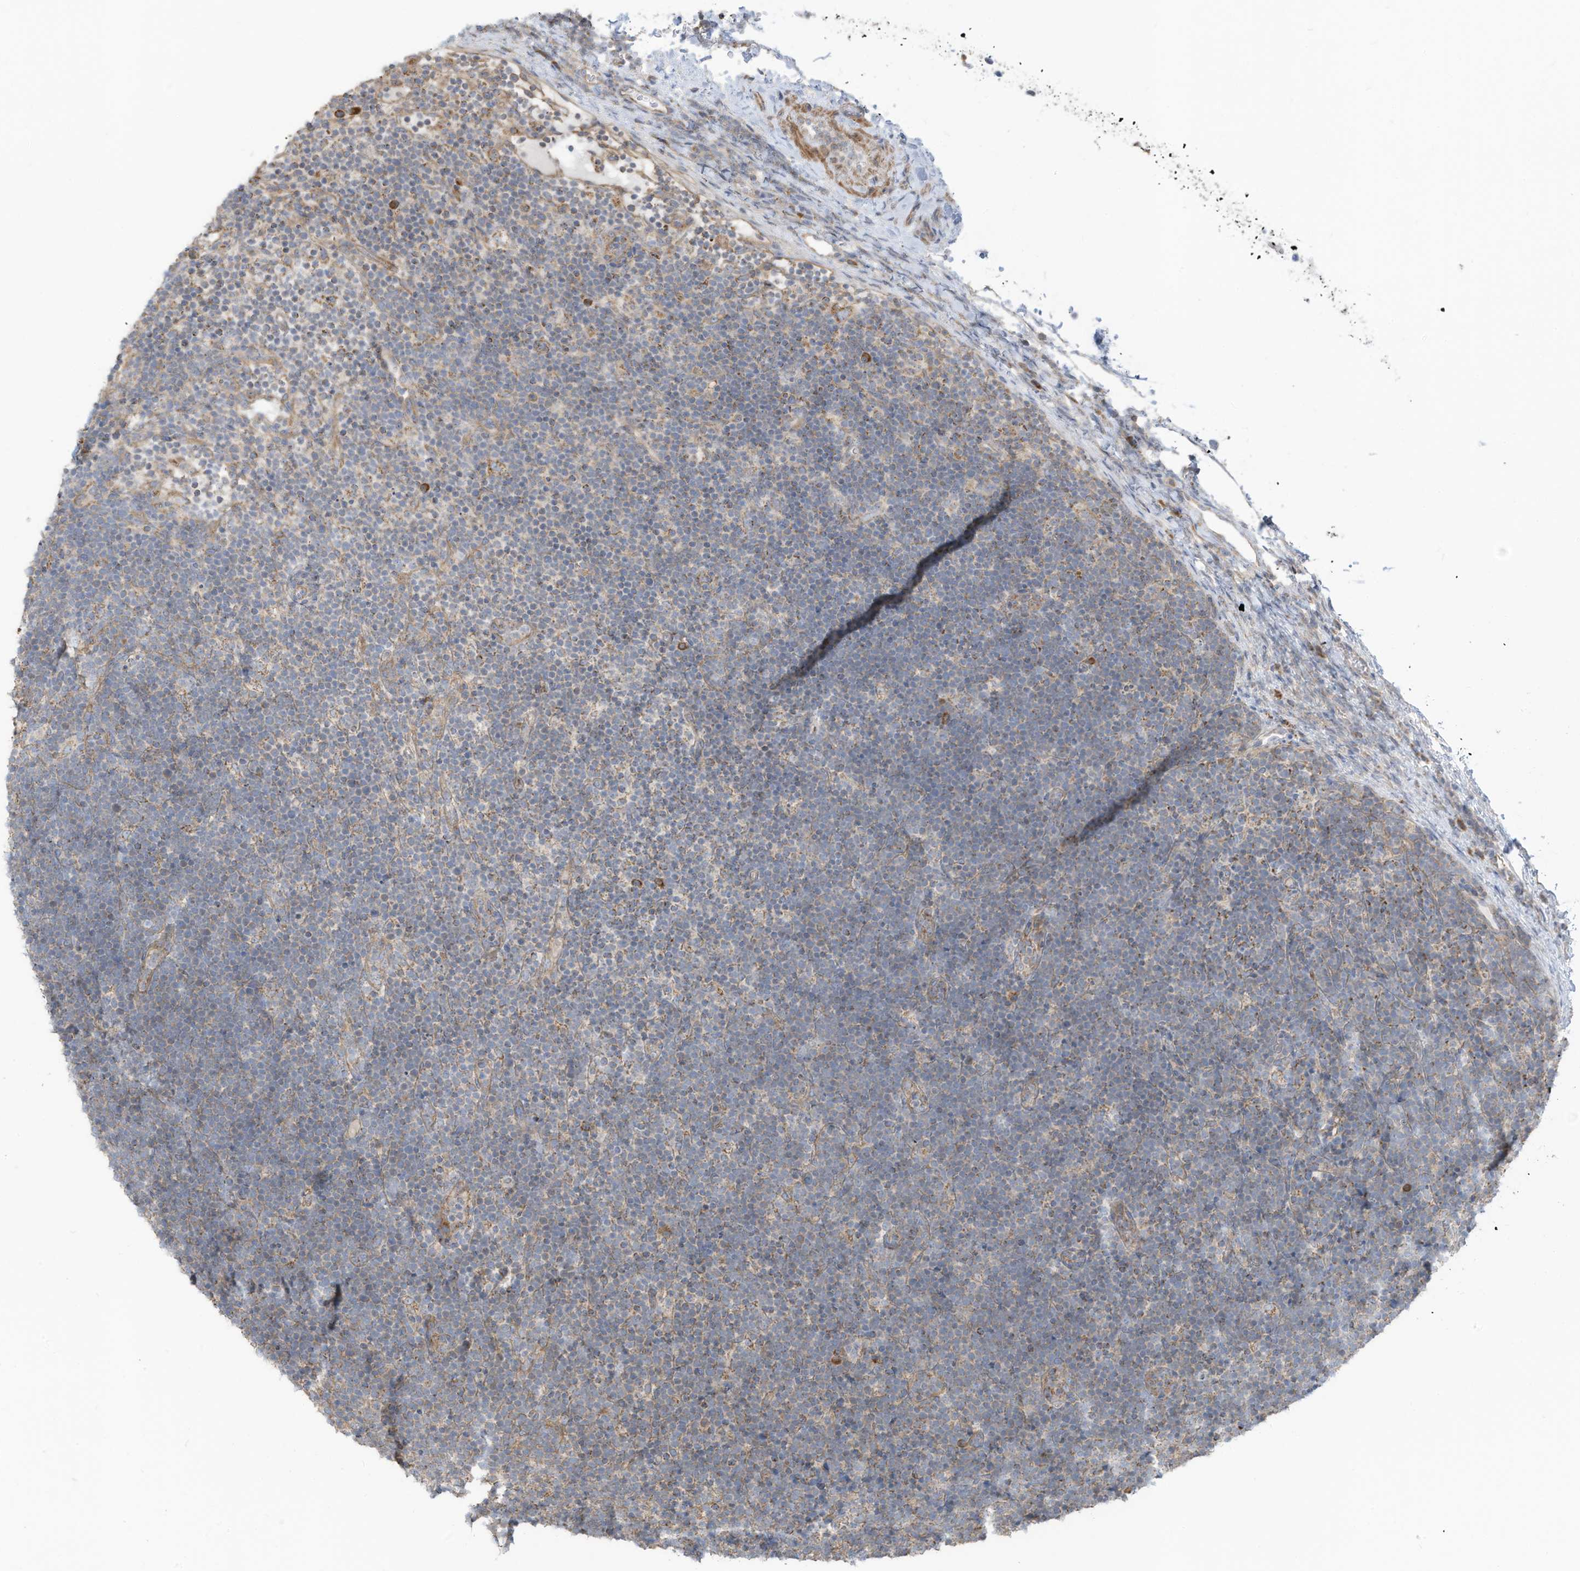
{"staining": {"intensity": "negative", "quantity": "none", "location": "none"}, "tissue": "lymphoma", "cell_type": "Tumor cells", "image_type": "cancer", "snomed": [{"axis": "morphology", "description": "Malignant lymphoma, non-Hodgkin's type, High grade"}, {"axis": "topography", "description": "Lymph node"}], "caption": "Immunohistochemistry (IHC) histopathology image of neoplastic tissue: malignant lymphoma, non-Hodgkin's type (high-grade) stained with DAB (3,3'-diaminobenzidine) displays no significant protein positivity in tumor cells.", "gene": "GTPBP2", "patient": {"sex": "male", "age": 13}}